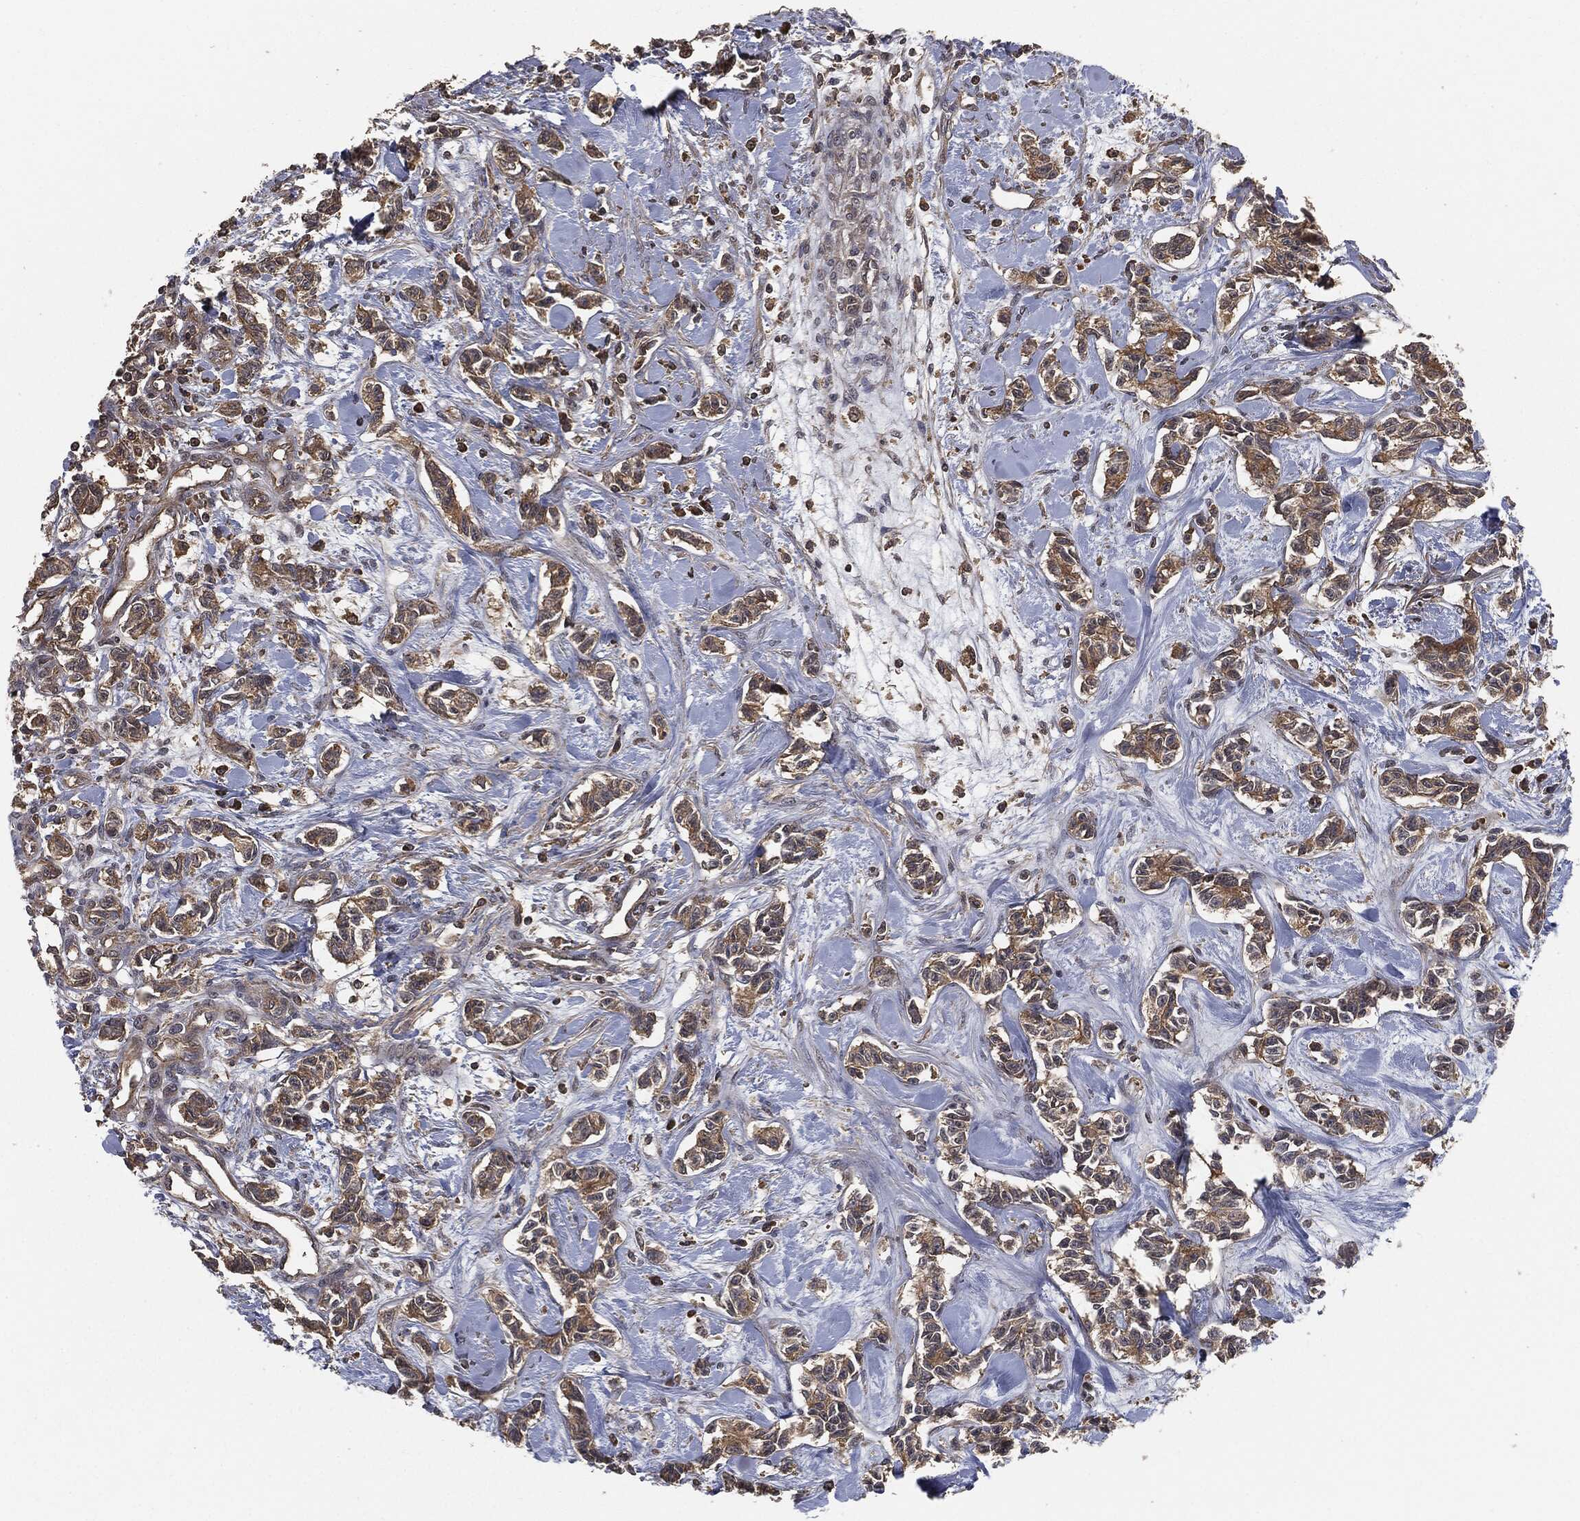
{"staining": {"intensity": "moderate", "quantity": ">75%", "location": "cytoplasmic/membranous"}, "tissue": "carcinoid", "cell_type": "Tumor cells", "image_type": "cancer", "snomed": [{"axis": "morphology", "description": "Carcinoid, malignant, NOS"}, {"axis": "topography", "description": "Kidney"}], "caption": "Carcinoid (malignant) was stained to show a protein in brown. There is medium levels of moderate cytoplasmic/membranous expression in about >75% of tumor cells. The protein is stained brown, and the nuclei are stained in blue (DAB IHC with brightfield microscopy, high magnification).", "gene": "ERBIN", "patient": {"sex": "female", "age": 41}}